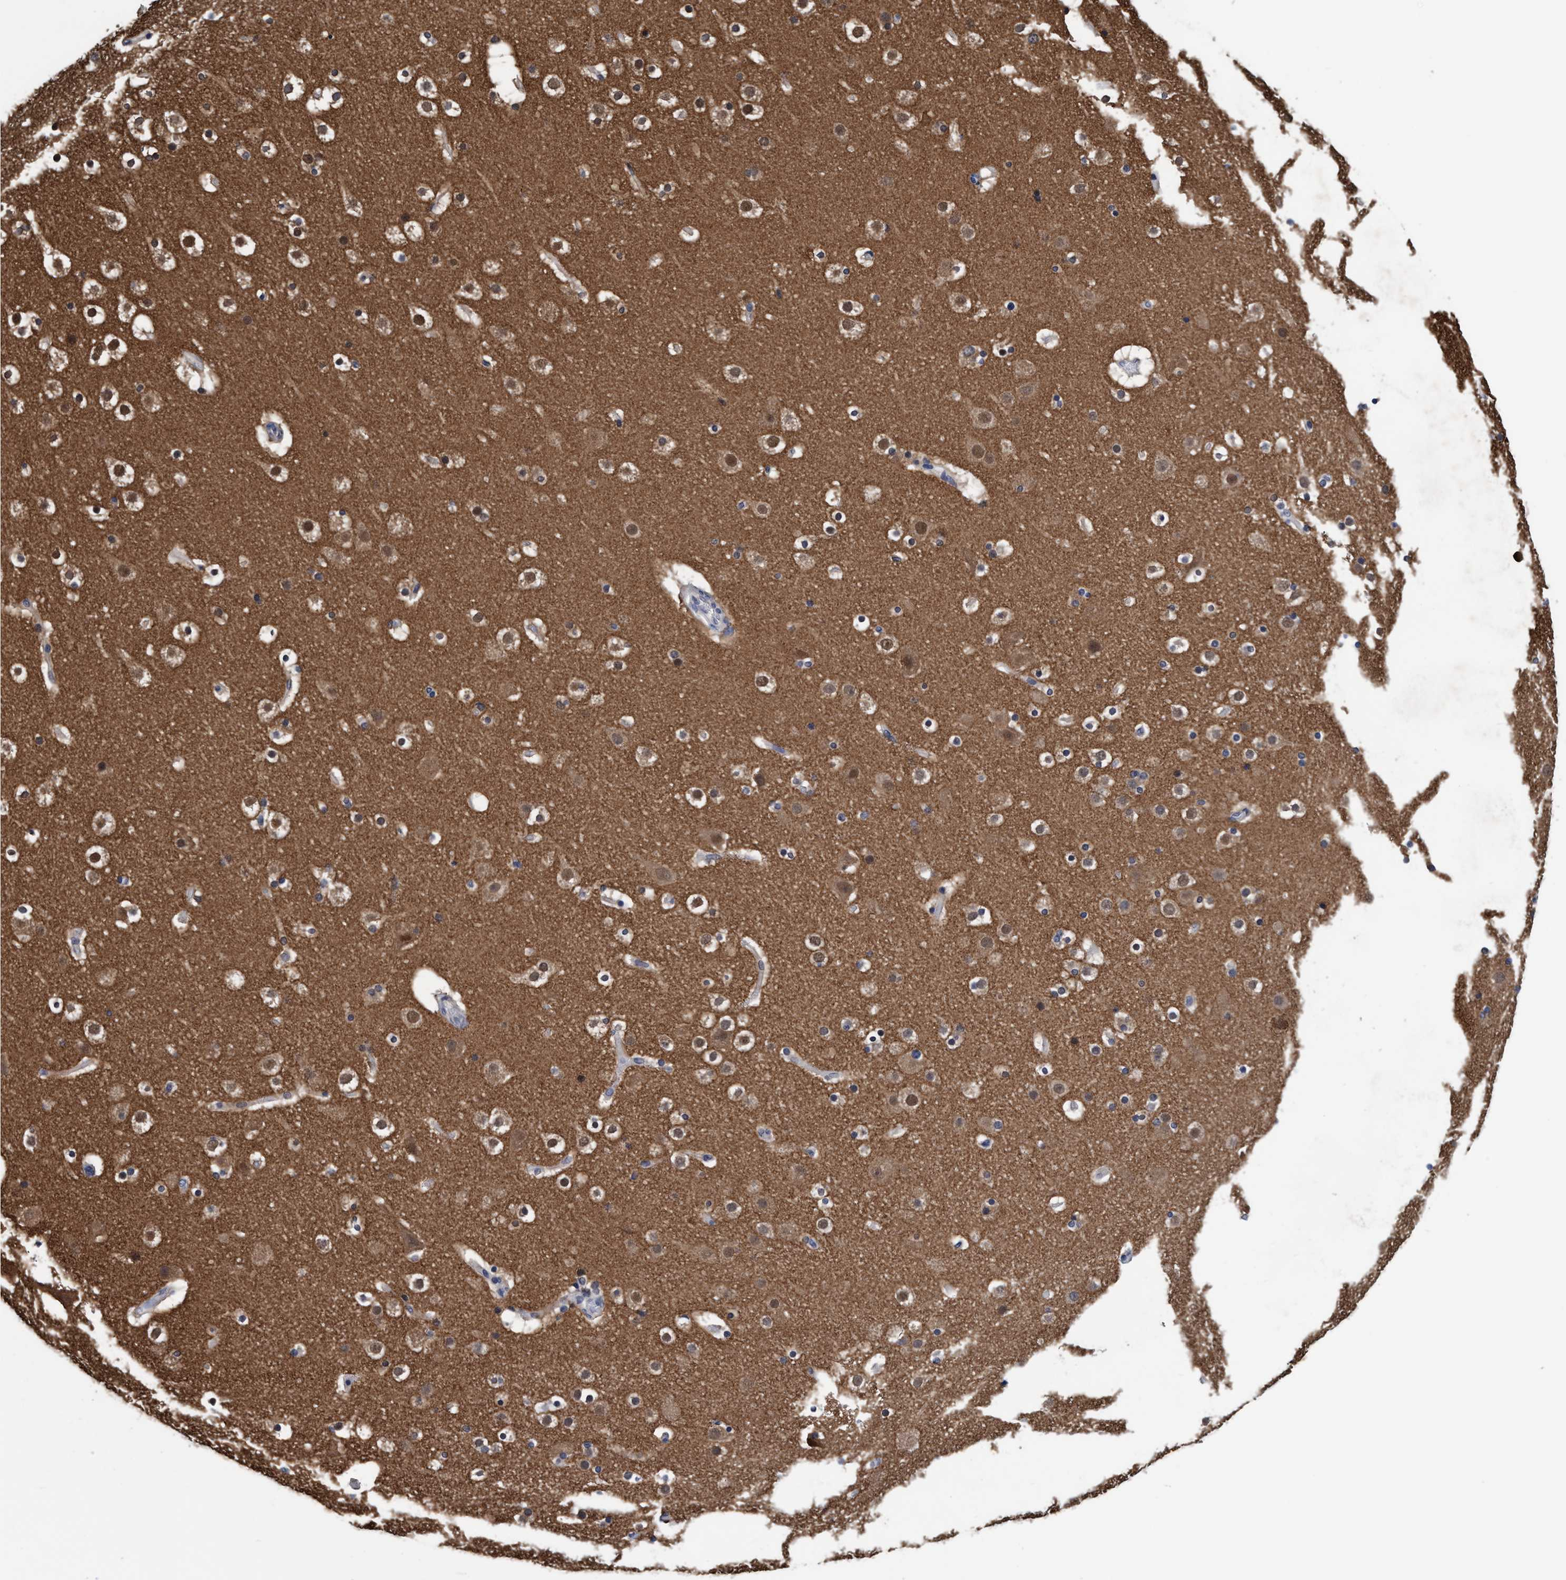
{"staining": {"intensity": "negative", "quantity": "none", "location": "none"}, "tissue": "cerebral cortex", "cell_type": "Endothelial cells", "image_type": "normal", "snomed": [{"axis": "morphology", "description": "Normal tissue, NOS"}, {"axis": "topography", "description": "Cerebral cortex"}], "caption": "The IHC image has no significant staining in endothelial cells of cerebral cortex.", "gene": "PSMD12", "patient": {"sex": "male", "age": 57}}